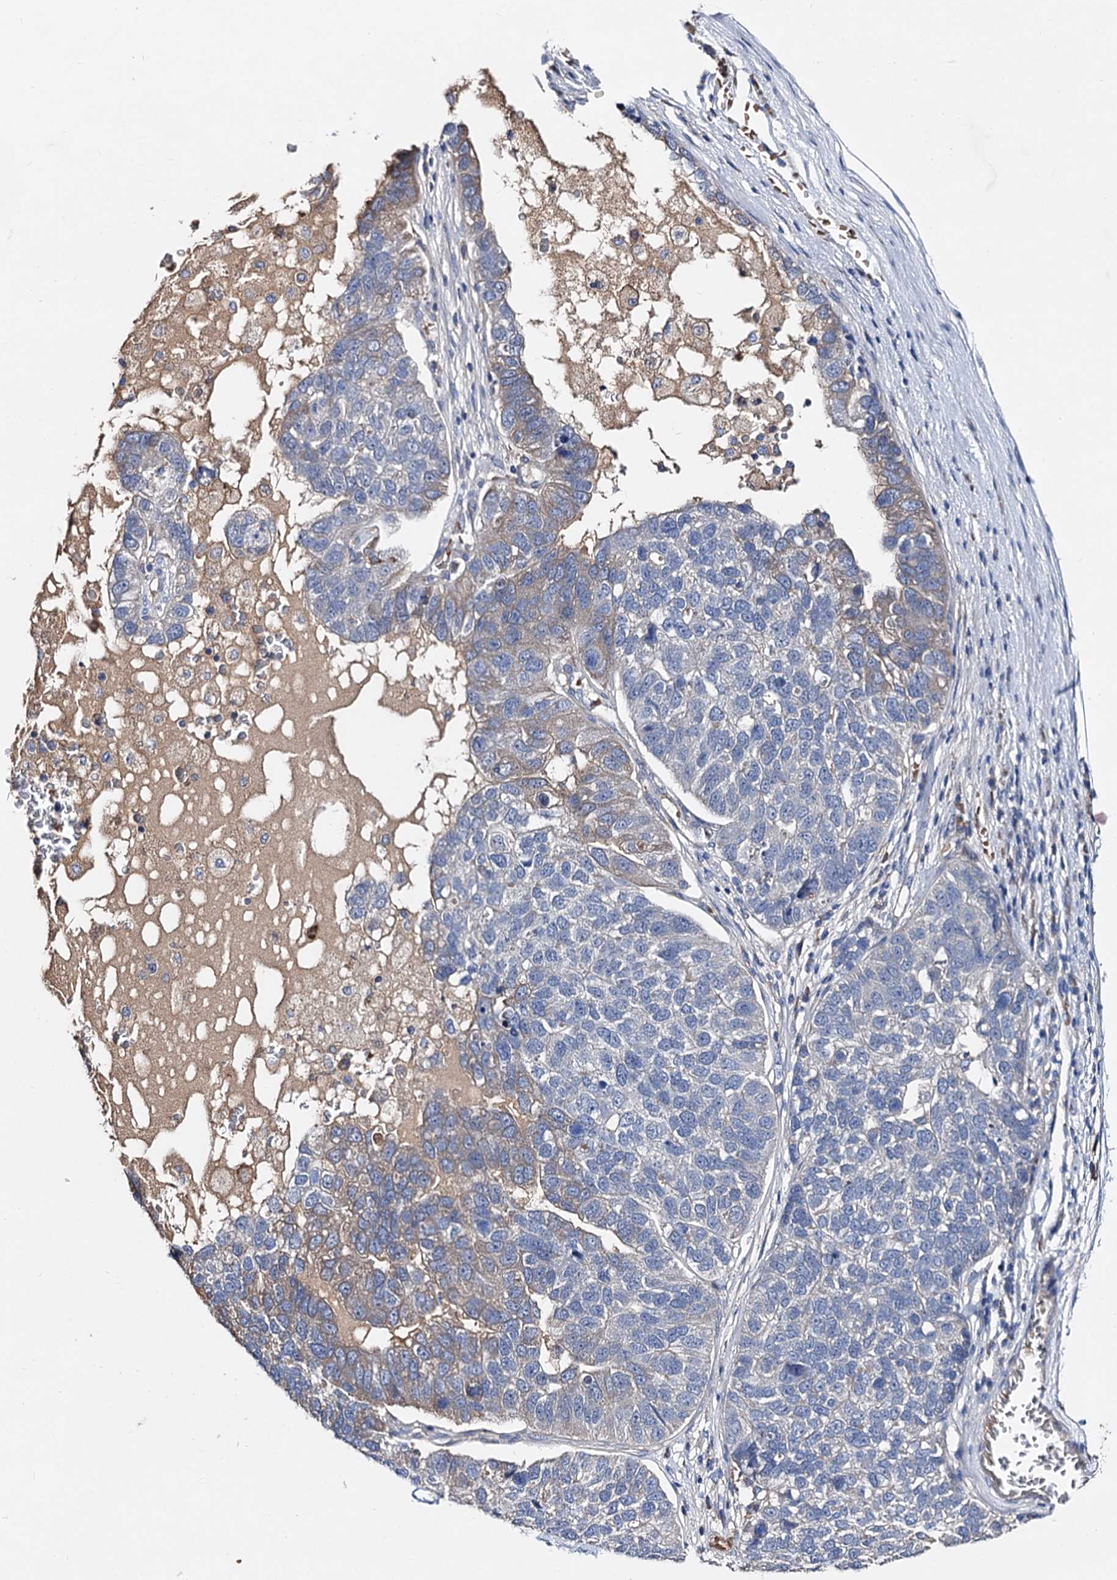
{"staining": {"intensity": "weak", "quantity": "<25%", "location": "cytoplasmic/membranous"}, "tissue": "pancreatic cancer", "cell_type": "Tumor cells", "image_type": "cancer", "snomed": [{"axis": "morphology", "description": "Adenocarcinoma, NOS"}, {"axis": "topography", "description": "Pancreas"}], "caption": "The immunohistochemistry image has no significant positivity in tumor cells of adenocarcinoma (pancreatic) tissue.", "gene": "HVCN1", "patient": {"sex": "female", "age": 61}}